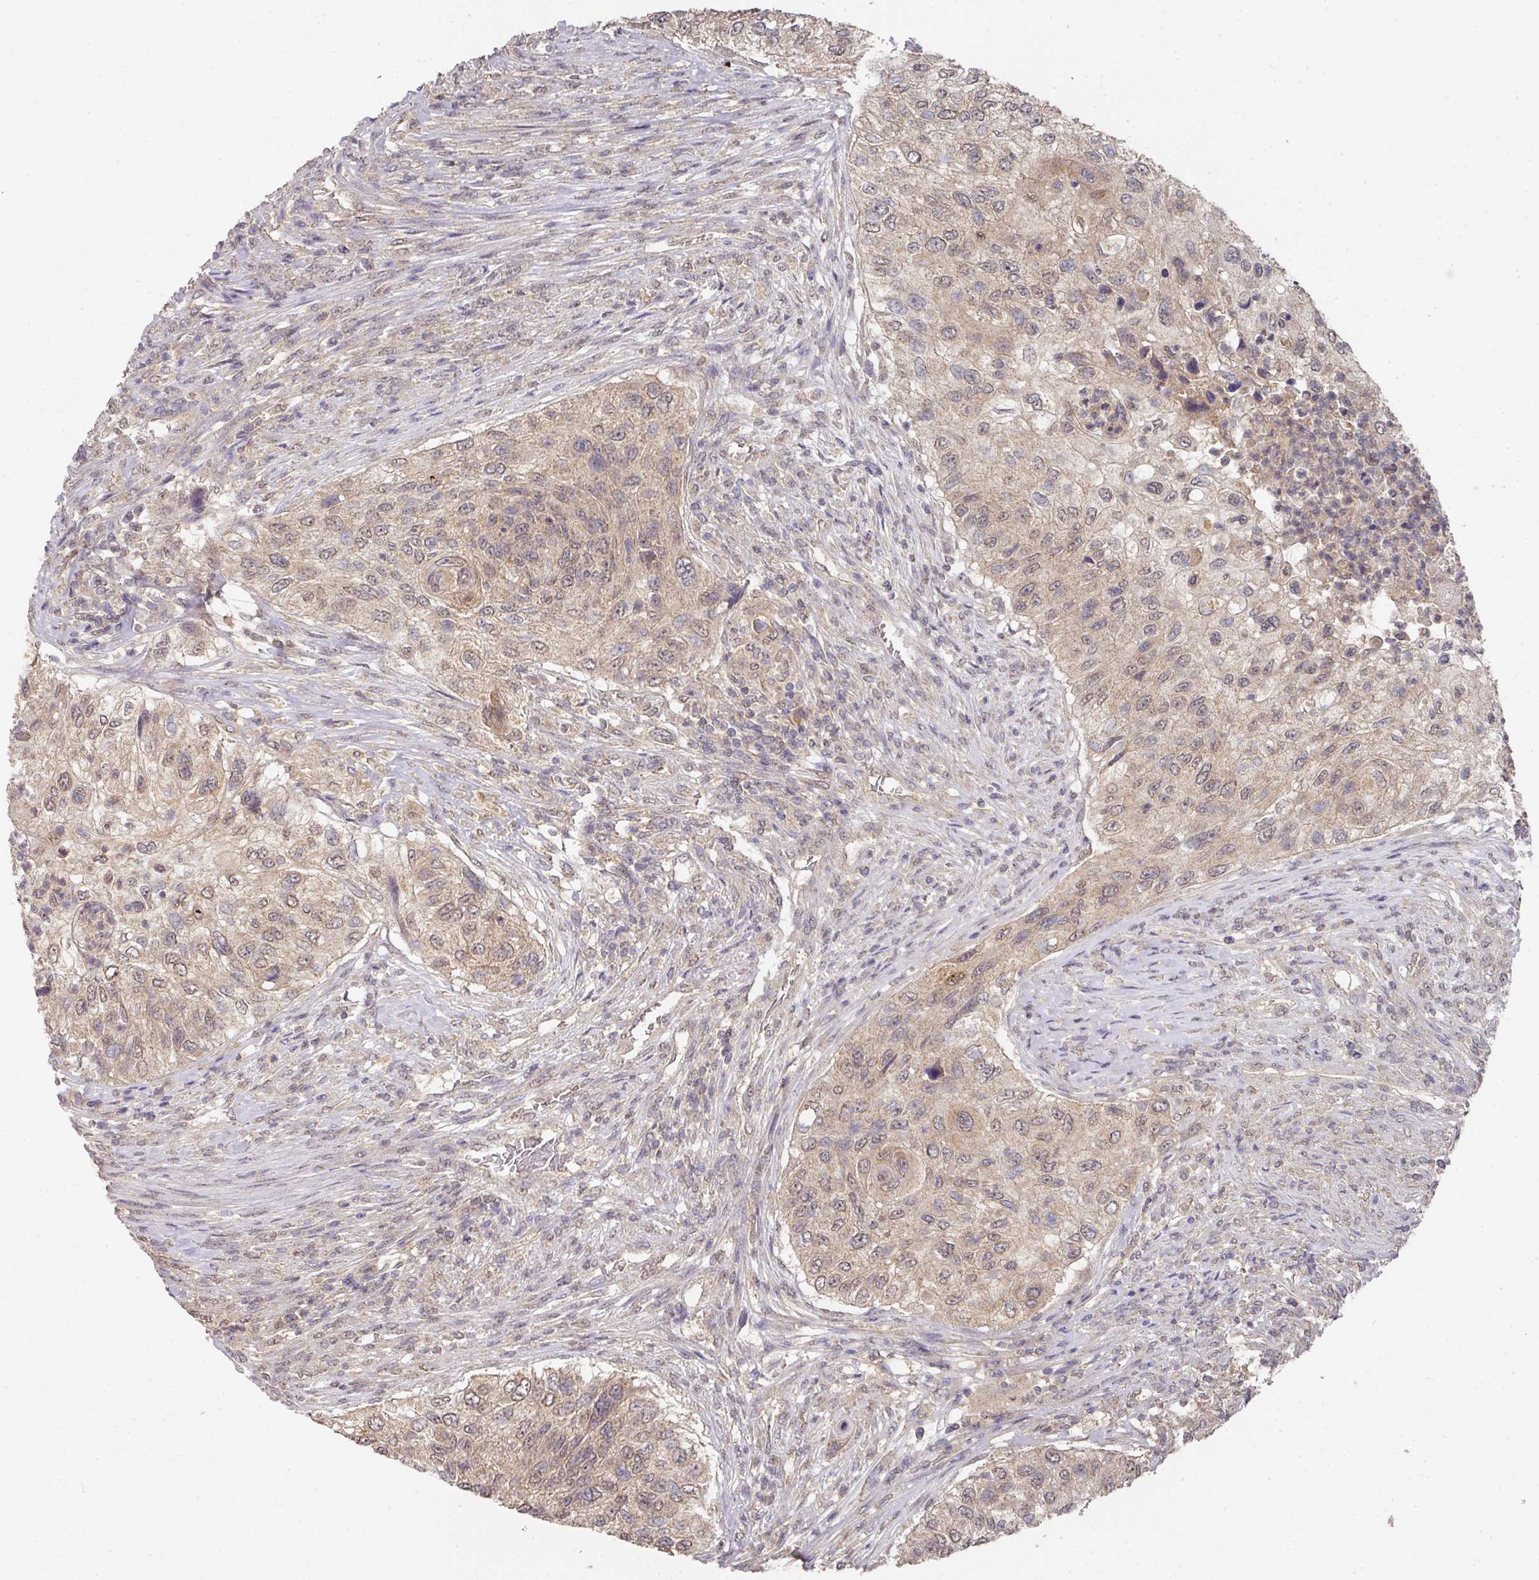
{"staining": {"intensity": "weak", "quantity": "25%-75%", "location": "cytoplasmic/membranous,nuclear"}, "tissue": "urothelial cancer", "cell_type": "Tumor cells", "image_type": "cancer", "snomed": [{"axis": "morphology", "description": "Urothelial carcinoma, High grade"}, {"axis": "topography", "description": "Urinary bladder"}], "caption": "Urothelial carcinoma (high-grade) tissue demonstrates weak cytoplasmic/membranous and nuclear positivity in about 25%-75% of tumor cells", "gene": "EXTL3", "patient": {"sex": "female", "age": 60}}